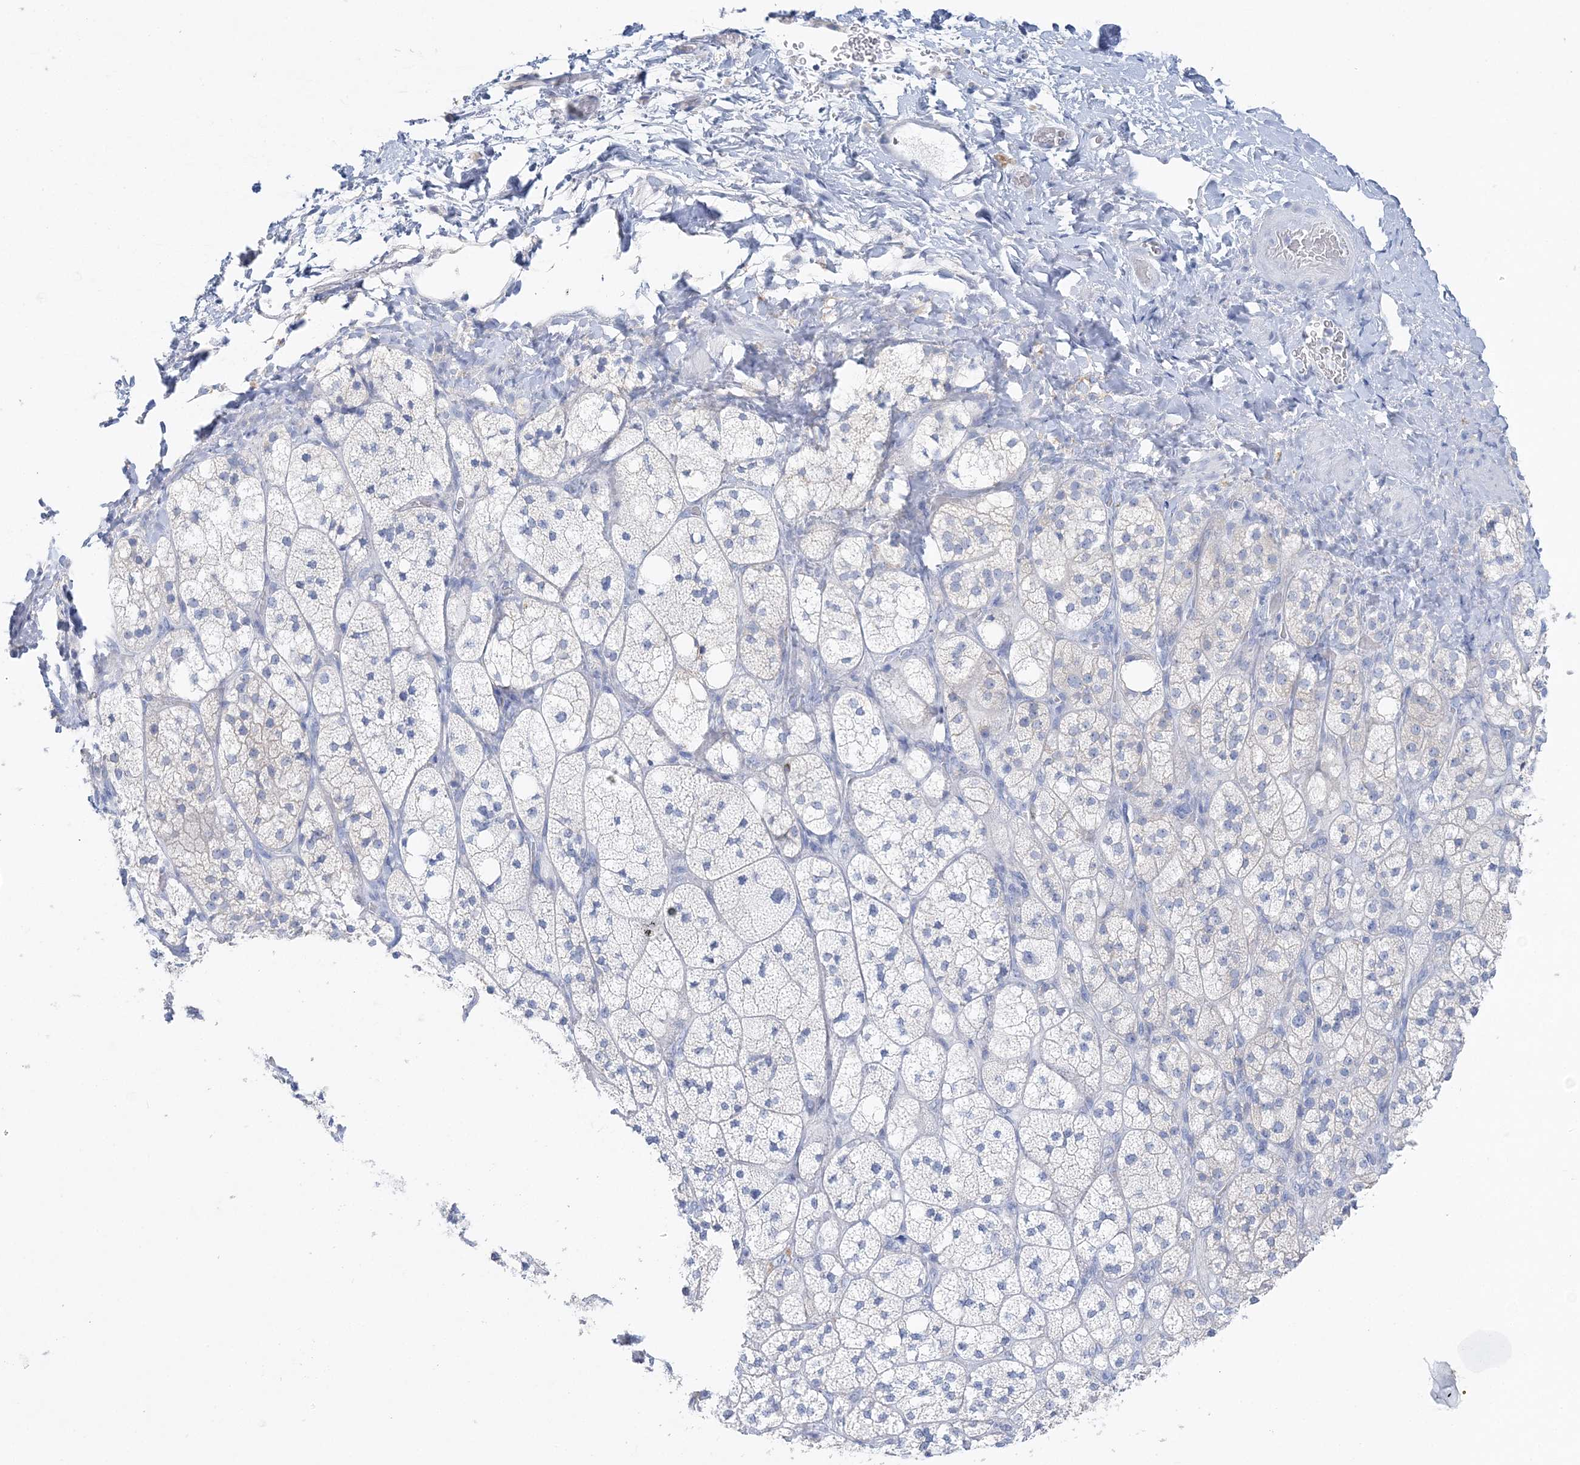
{"staining": {"intensity": "negative", "quantity": "none", "location": "none"}, "tissue": "adrenal gland", "cell_type": "Glandular cells", "image_type": "normal", "snomed": [{"axis": "morphology", "description": "Normal tissue, NOS"}, {"axis": "topography", "description": "Adrenal gland"}], "caption": "High power microscopy photomicrograph of an immunohistochemistry (IHC) image of normal adrenal gland, revealing no significant positivity in glandular cells. The staining is performed using DAB (3,3'-diaminobenzidine) brown chromogen with nuclei counter-stained in using hematoxylin.", "gene": "SLC5A6", "patient": {"sex": "male", "age": 61}}